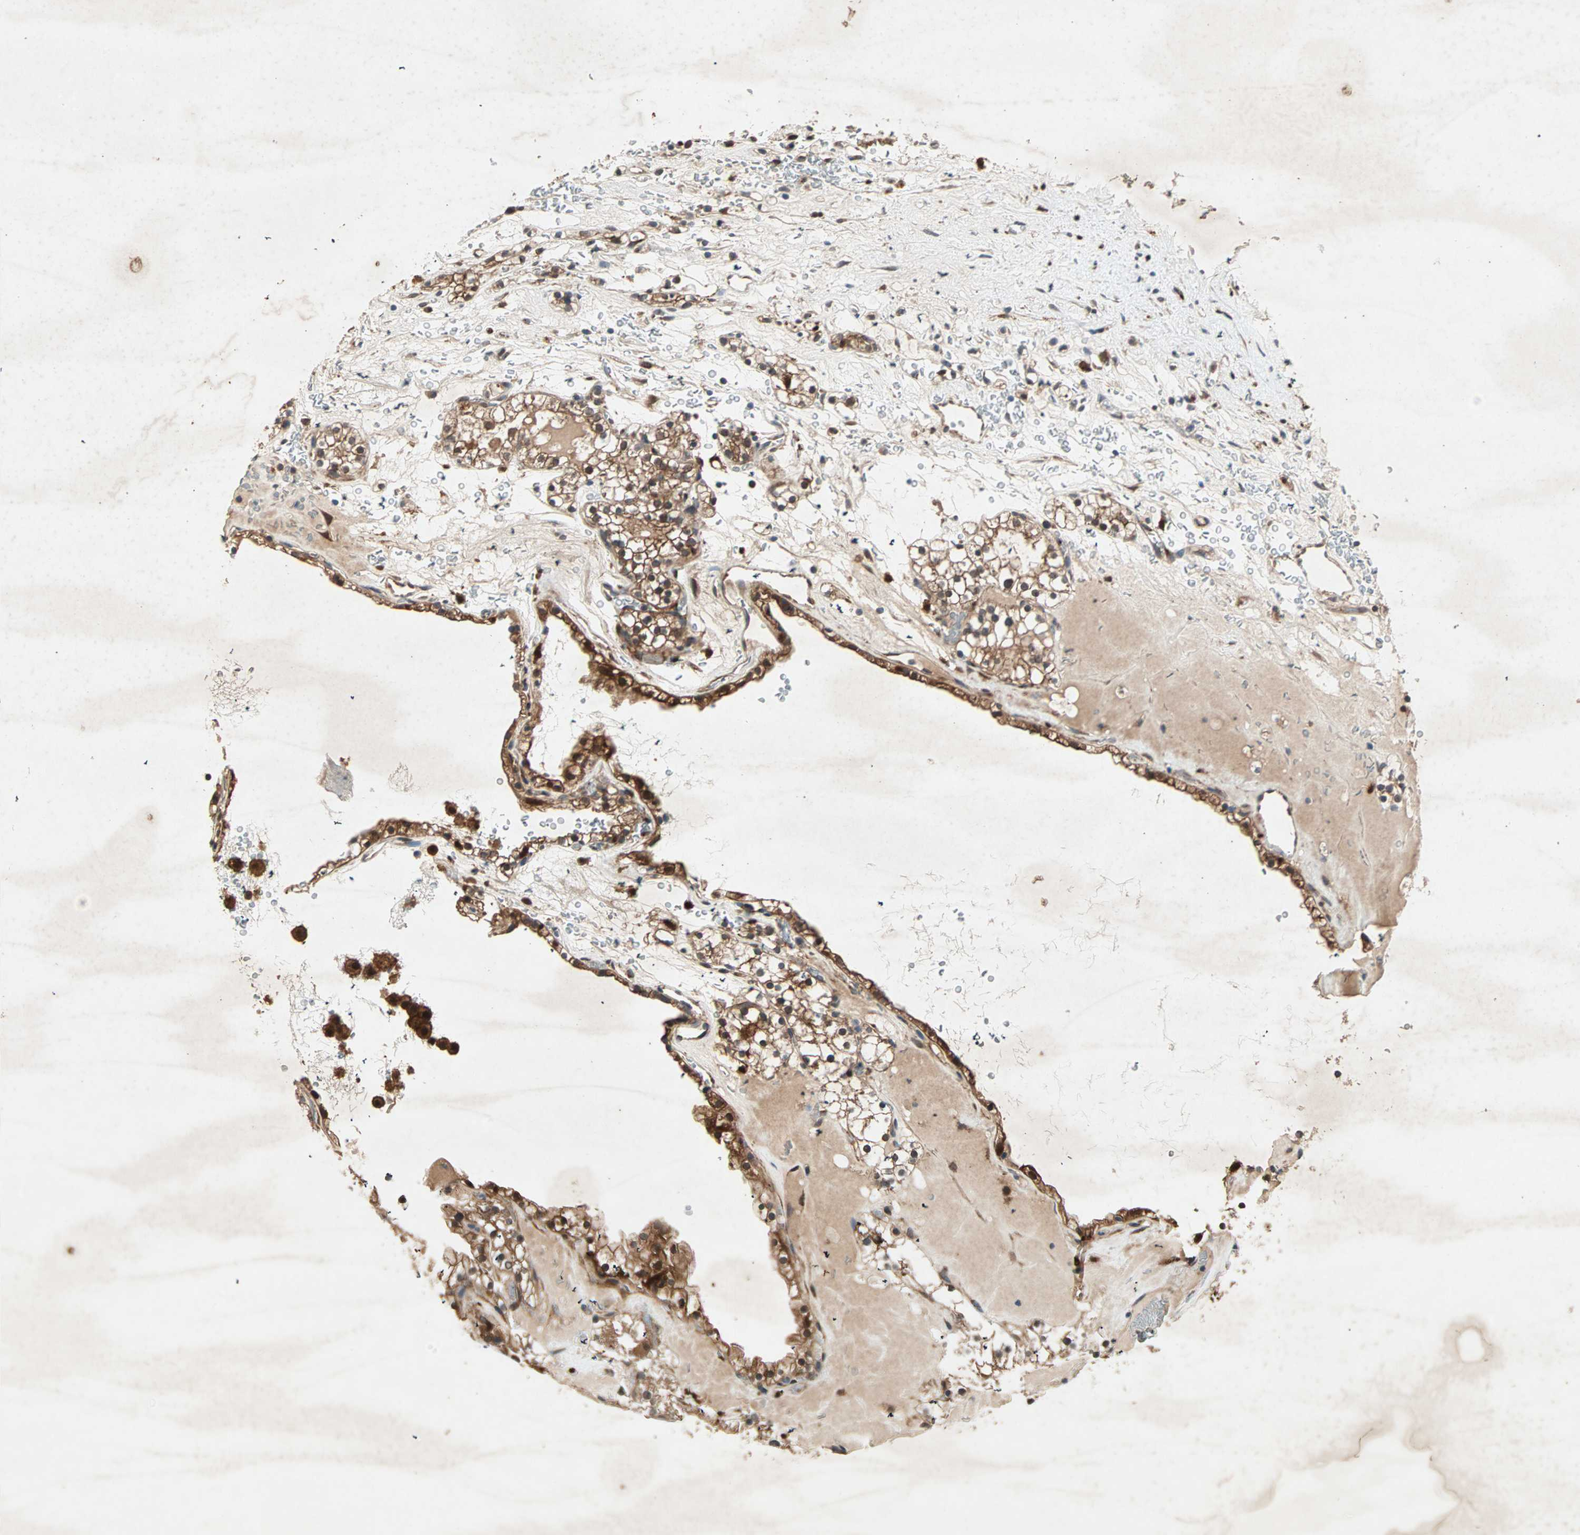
{"staining": {"intensity": "strong", "quantity": ">75%", "location": "cytoplasmic/membranous"}, "tissue": "renal cancer", "cell_type": "Tumor cells", "image_type": "cancer", "snomed": [{"axis": "morphology", "description": "Adenocarcinoma, NOS"}, {"axis": "topography", "description": "Kidney"}], "caption": "A brown stain highlights strong cytoplasmic/membranous staining of a protein in human renal adenocarcinoma tumor cells.", "gene": "SDSL", "patient": {"sex": "female", "age": 41}}